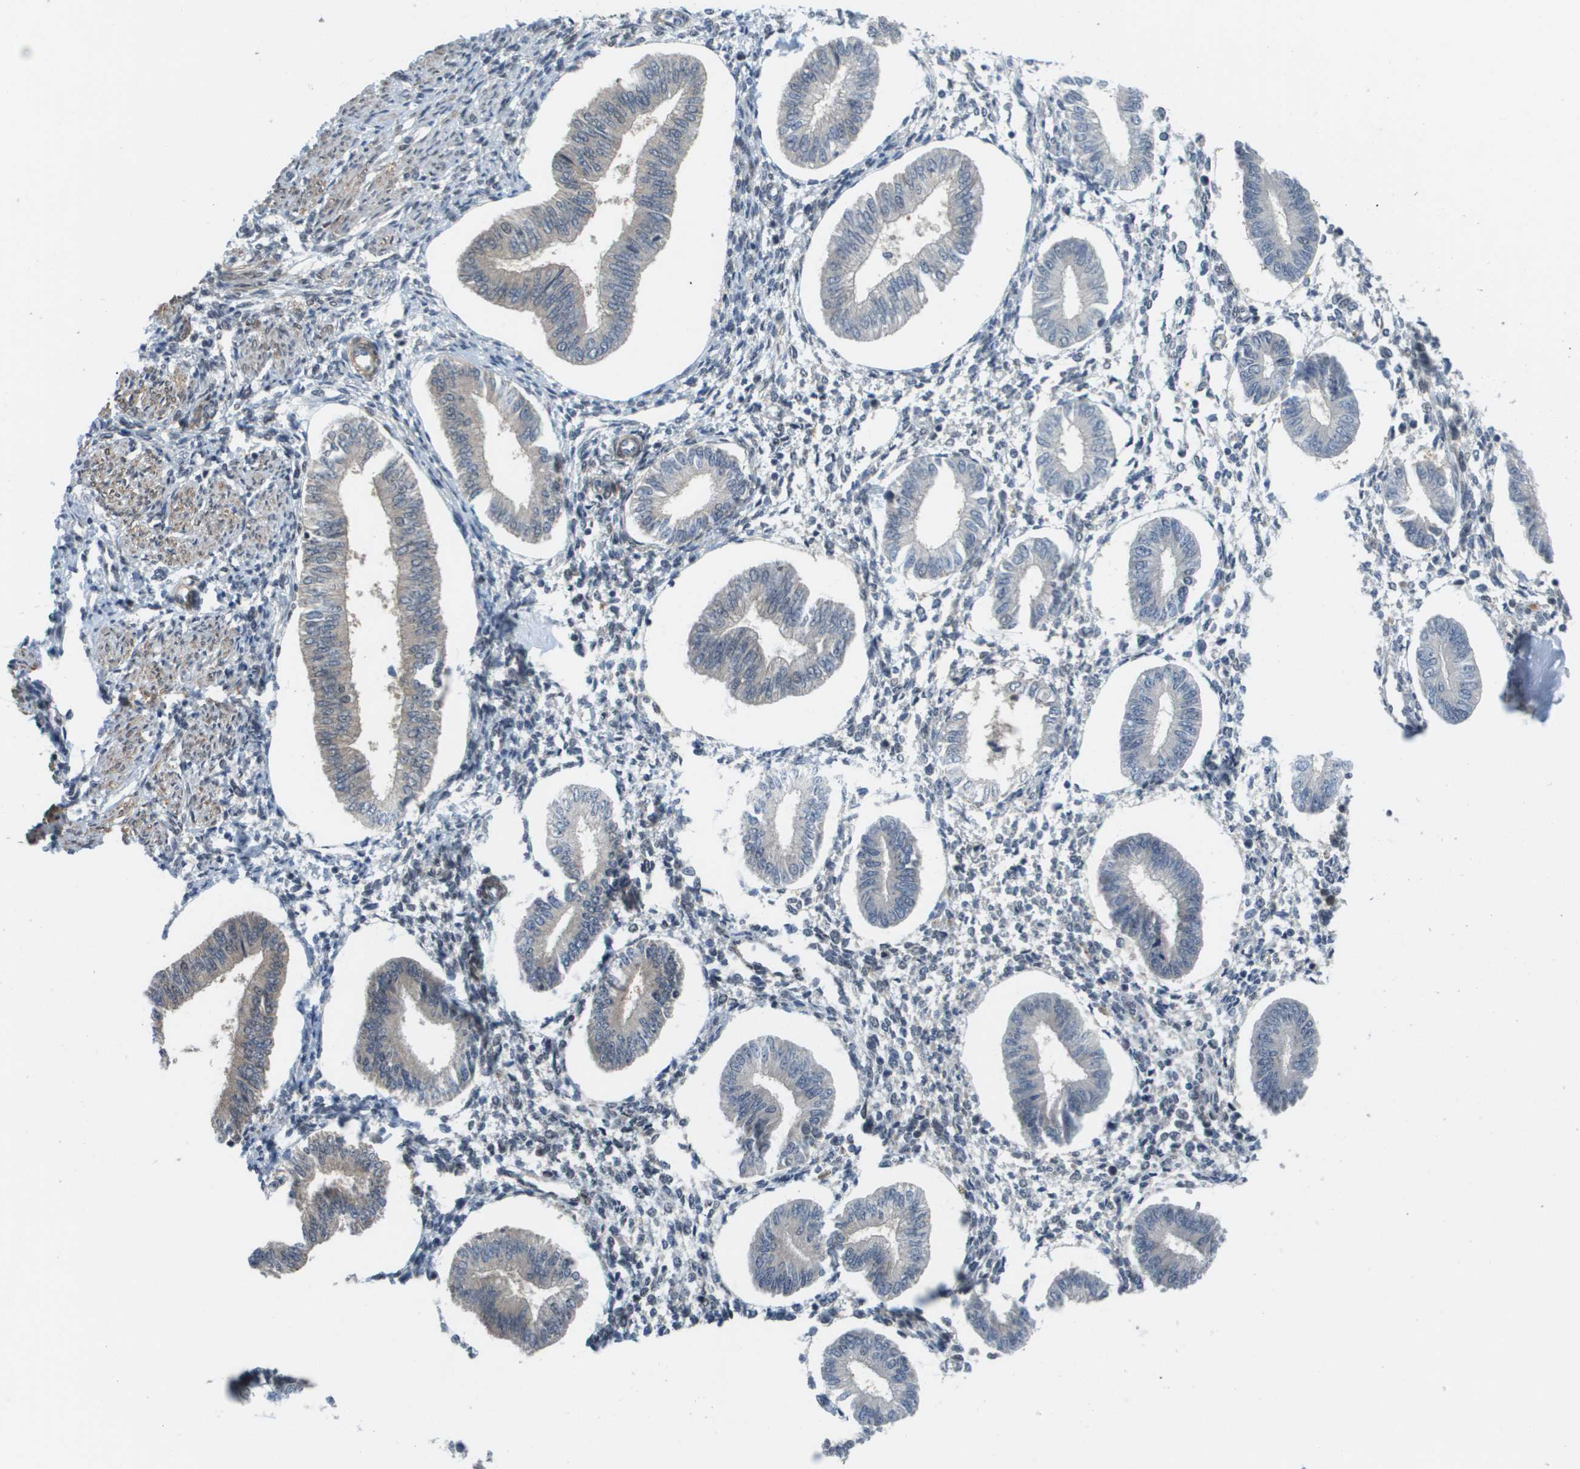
{"staining": {"intensity": "moderate", "quantity": "<25%", "location": "cytoplasmic/membranous,nuclear"}, "tissue": "endometrium", "cell_type": "Cells in endometrial stroma", "image_type": "normal", "snomed": [{"axis": "morphology", "description": "Normal tissue, NOS"}, {"axis": "topography", "description": "Endometrium"}], "caption": "The image displays a brown stain indicating the presence of a protein in the cytoplasmic/membranous,nuclear of cells in endometrial stroma in endometrium.", "gene": "PRCC", "patient": {"sex": "female", "age": 50}}